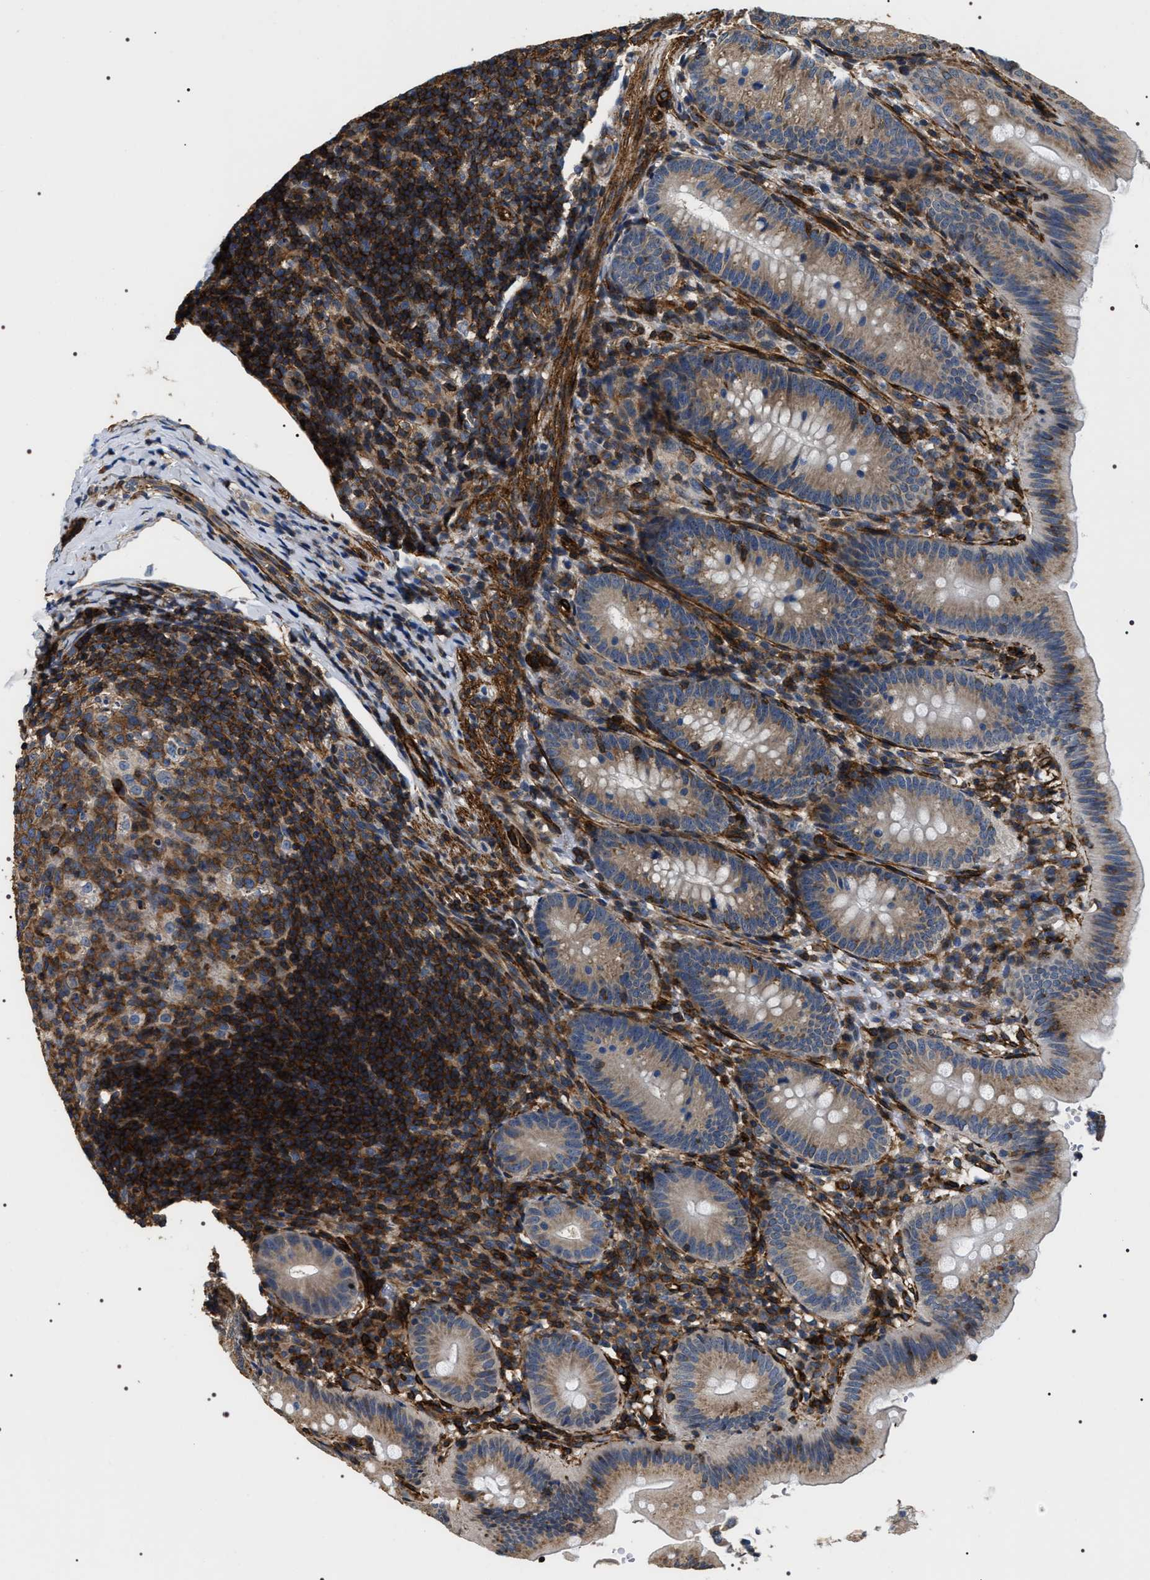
{"staining": {"intensity": "negative", "quantity": "none", "location": "none"}, "tissue": "appendix", "cell_type": "Glandular cells", "image_type": "normal", "snomed": [{"axis": "morphology", "description": "Normal tissue, NOS"}, {"axis": "topography", "description": "Appendix"}], "caption": "Benign appendix was stained to show a protein in brown. There is no significant positivity in glandular cells. (DAB immunohistochemistry with hematoxylin counter stain).", "gene": "ZC3HAV1L", "patient": {"sex": "male", "age": 1}}